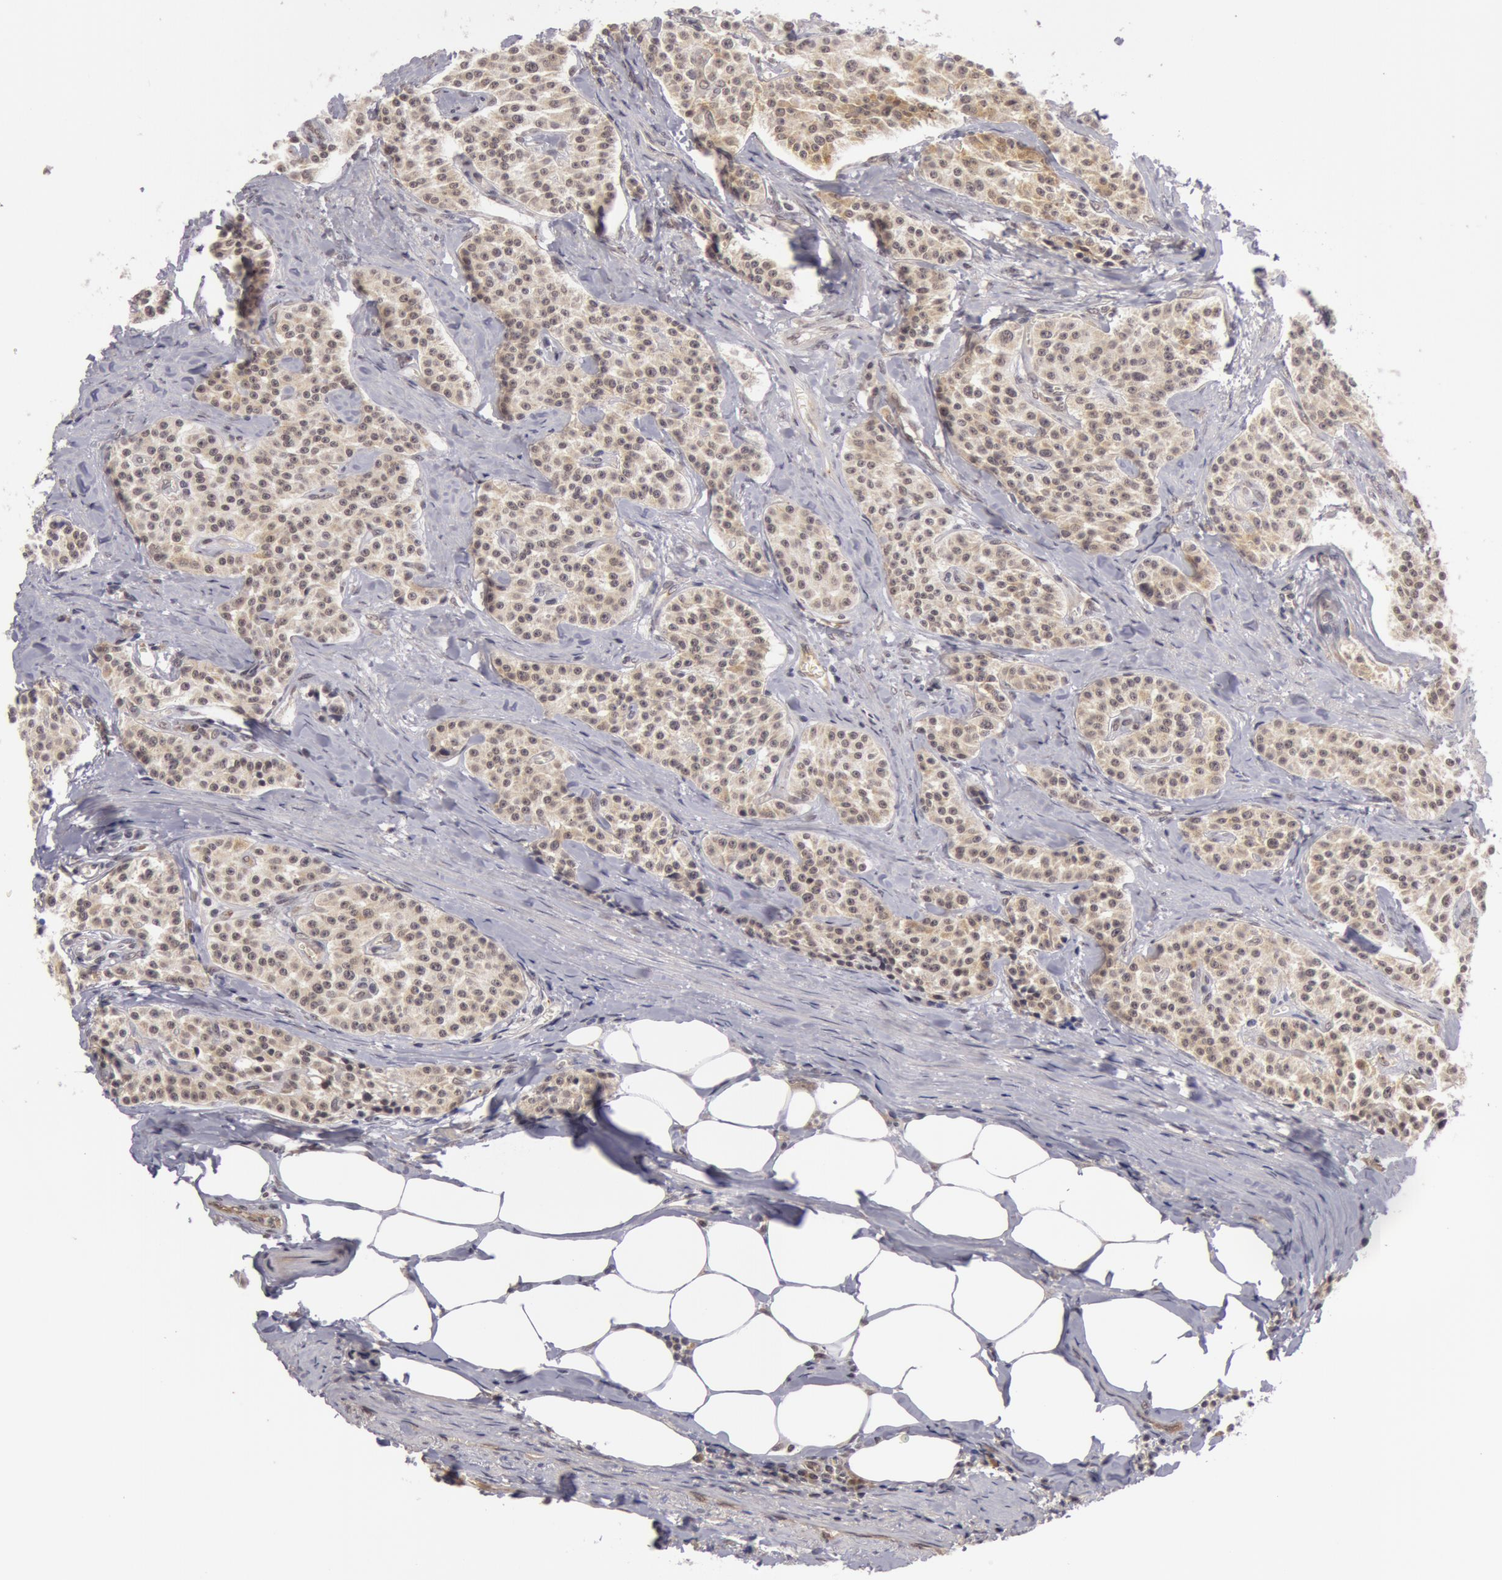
{"staining": {"intensity": "weak", "quantity": "25%-75%", "location": "cytoplasmic/membranous"}, "tissue": "carcinoid", "cell_type": "Tumor cells", "image_type": "cancer", "snomed": [{"axis": "morphology", "description": "Carcinoid, malignant, NOS"}, {"axis": "topography", "description": "Stomach"}], "caption": "This is an image of immunohistochemistry staining of carcinoid, which shows weak positivity in the cytoplasmic/membranous of tumor cells.", "gene": "SYTL4", "patient": {"sex": "female", "age": 76}}